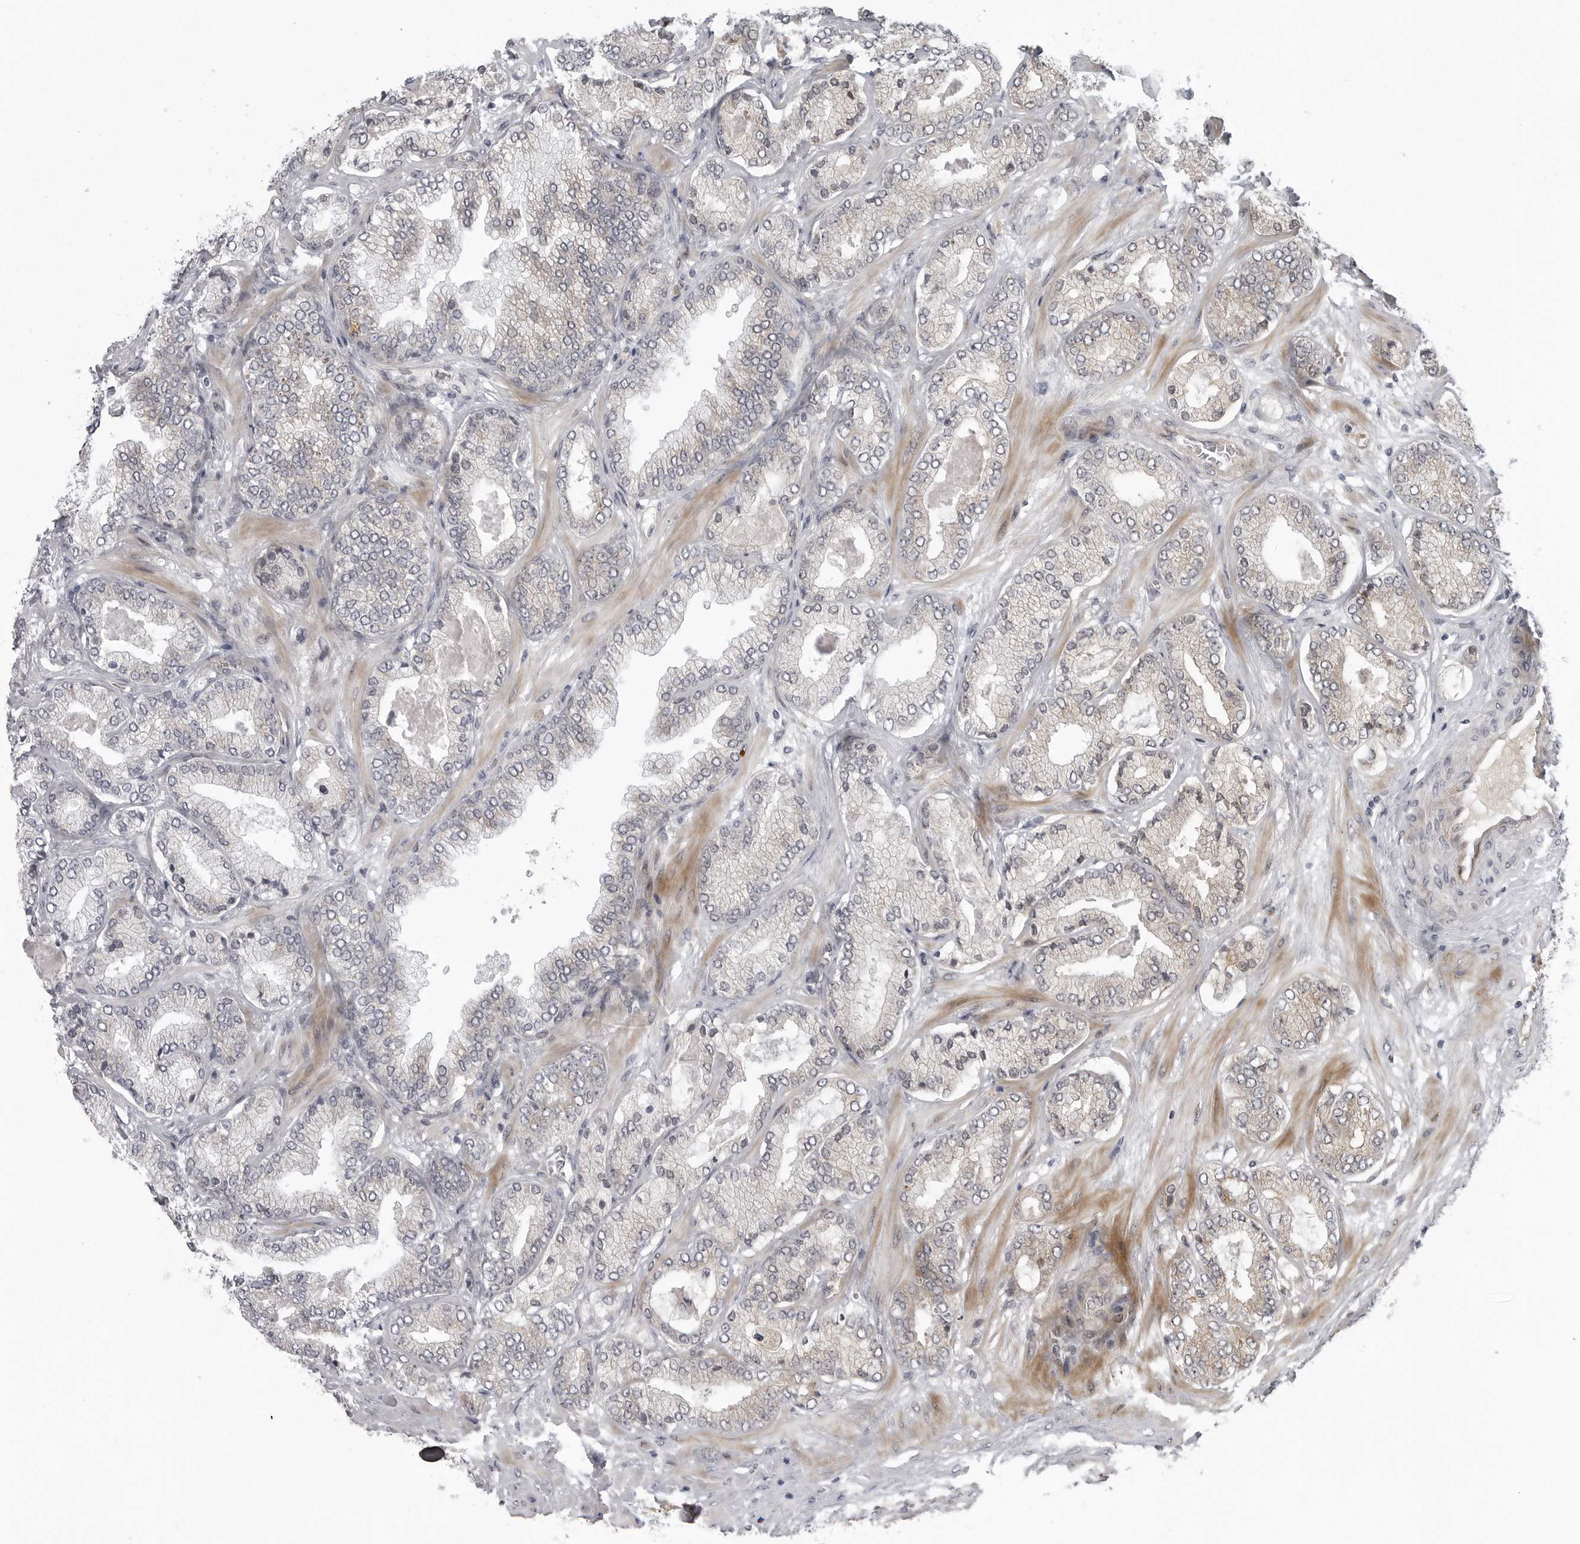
{"staining": {"intensity": "weak", "quantity": "25%-75%", "location": "cytoplasmic/membranous"}, "tissue": "prostate cancer", "cell_type": "Tumor cells", "image_type": "cancer", "snomed": [{"axis": "morphology", "description": "Adenocarcinoma, High grade"}, {"axis": "topography", "description": "Prostate"}], "caption": "This is an image of IHC staining of high-grade adenocarcinoma (prostate), which shows weak staining in the cytoplasmic/membranous of tumor cells.", "gene": "LRRC45", "patient": {"sex": "male", "age": 58}}